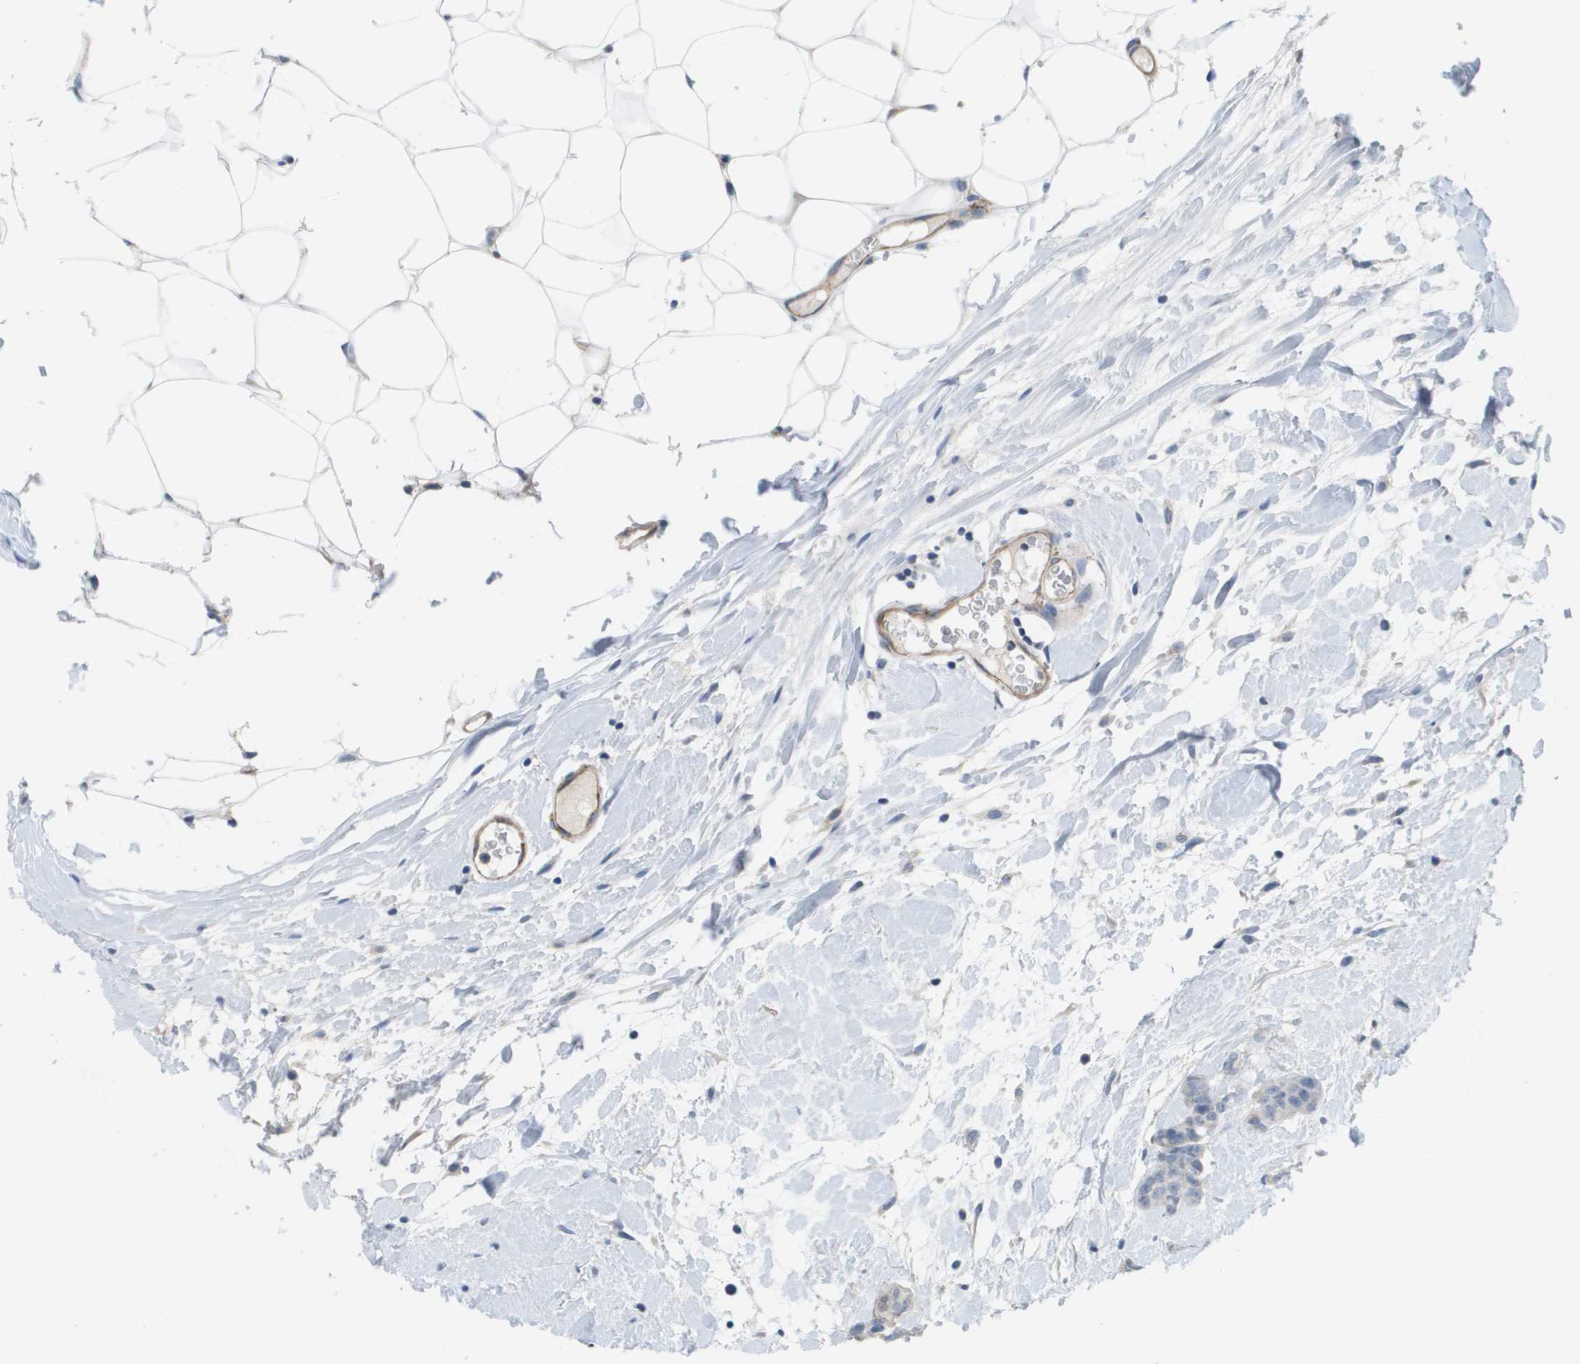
{"staining": {"intensity": "weak", "quantity": "<25%", "location": "cytoplasmic/membranous"}, "tissue": "breast cancer", "cell_type": "Tumor cells", "image_type": "cancer", "snomed": [{"axis": "morphology", "description": "Normal tissue, NOS"}, {"axis": "morphology", "description": "Duct carcinoma"}, {"axis": "topography", "description": "Breast"}], "caption": "DAB (3,3'-diaminobenzidine) immunohistochemical staining of breast infiltrating ductal carcinoma demonstrates no significant positivity in tumor cells. (DAB IHC with hematoxylin counter stain).", "gene": "ANGPT2", "patient": {"sex": "female", "age": 40}}